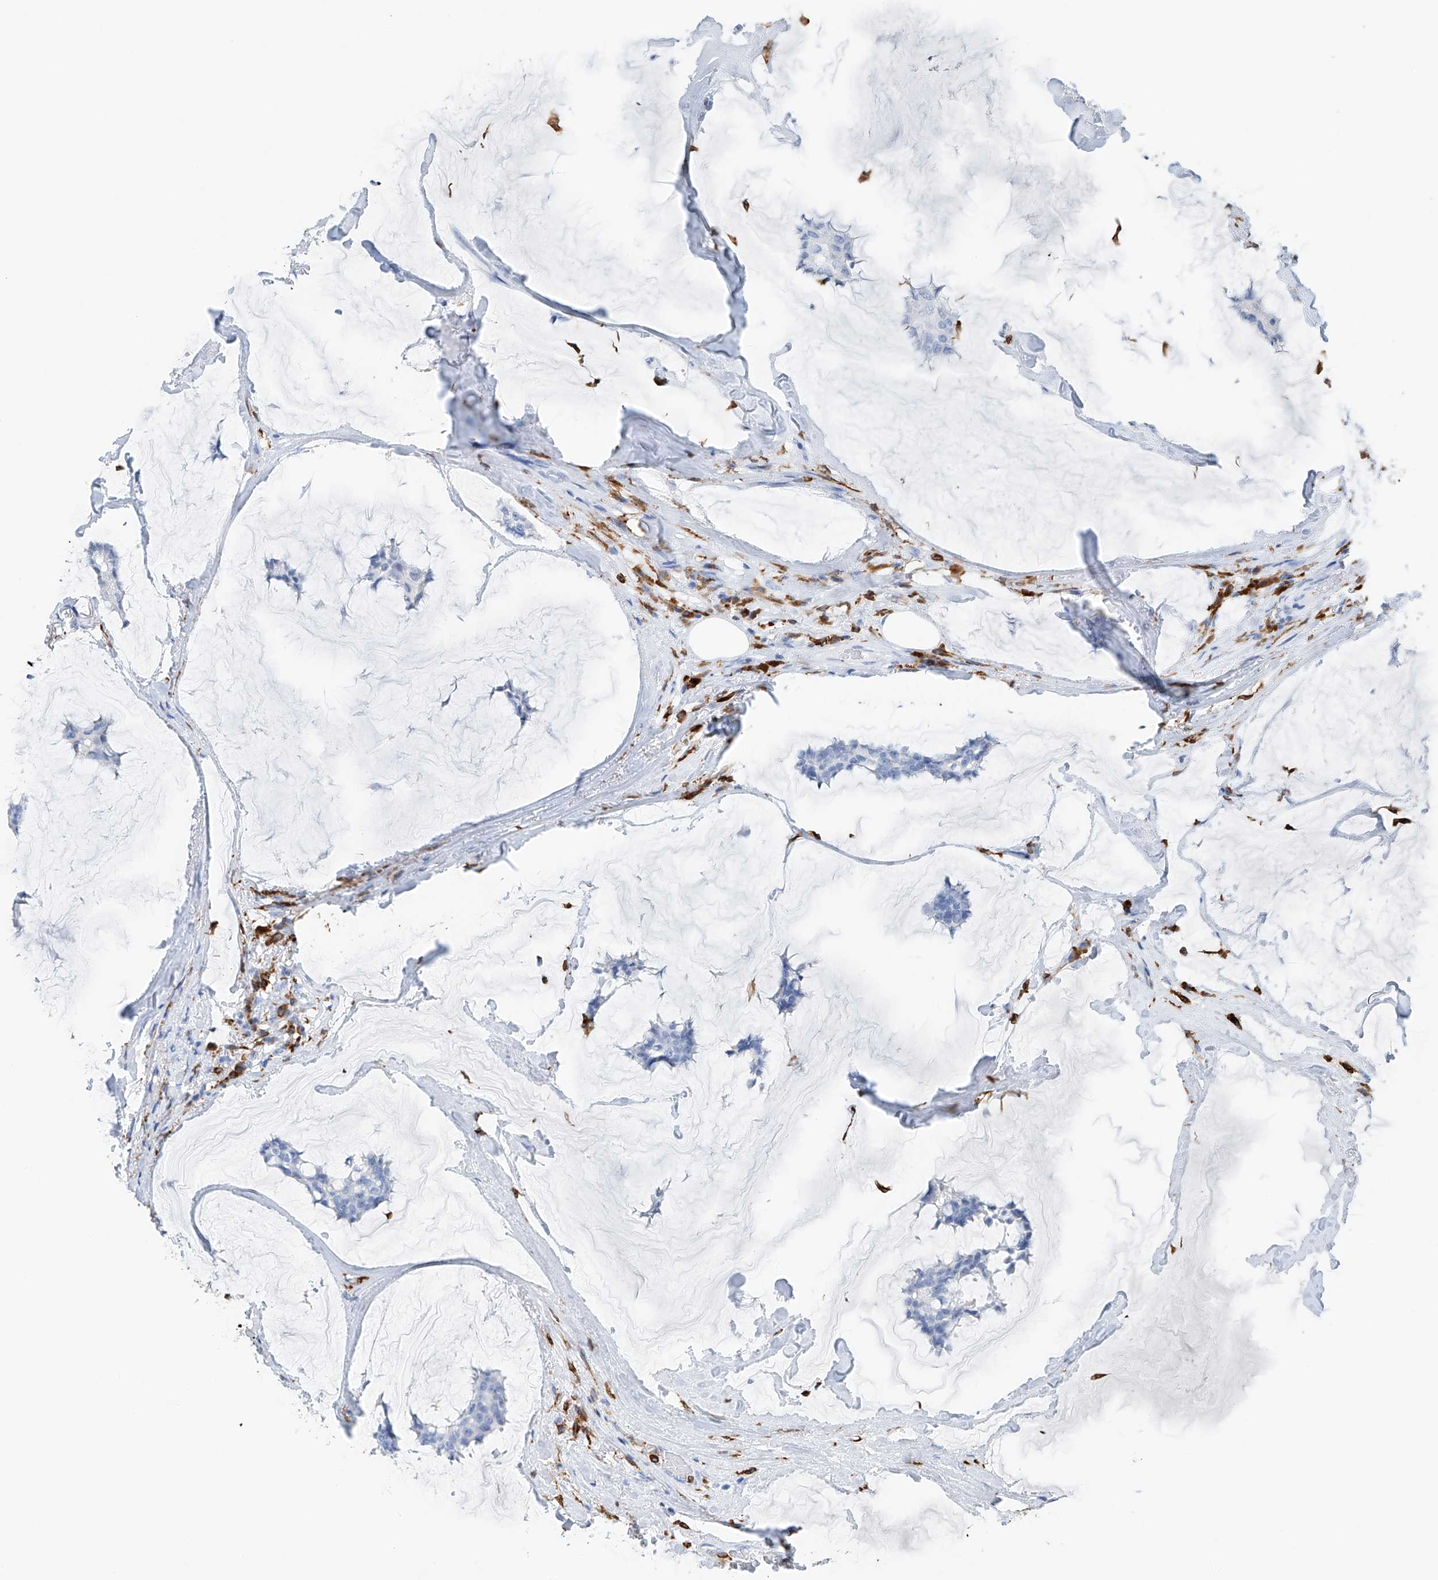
{"staining": {"intensity": "negative", "quantity": "none", "location": "none"}, "tissue": "breast cancer", "cell_type": "Tumor cells", "image_type": "cancer", "snomed": [{"axis": "morphology", "description": "Duct carcinoma"}, {"axis": "topography", "description": "Breast"}], "caption": "IHC photomicrograph of neoplastic tissue: breast invasive ductal carcinoma stained with DAB exhibits no significant protein positivity in tumor cells. The staining is performed using DAB brown chromogen with nuclei counter-stained in using hematoxylin.", "gene": "TBXAS1", "patient": {"sex": "female", "age": 93}}